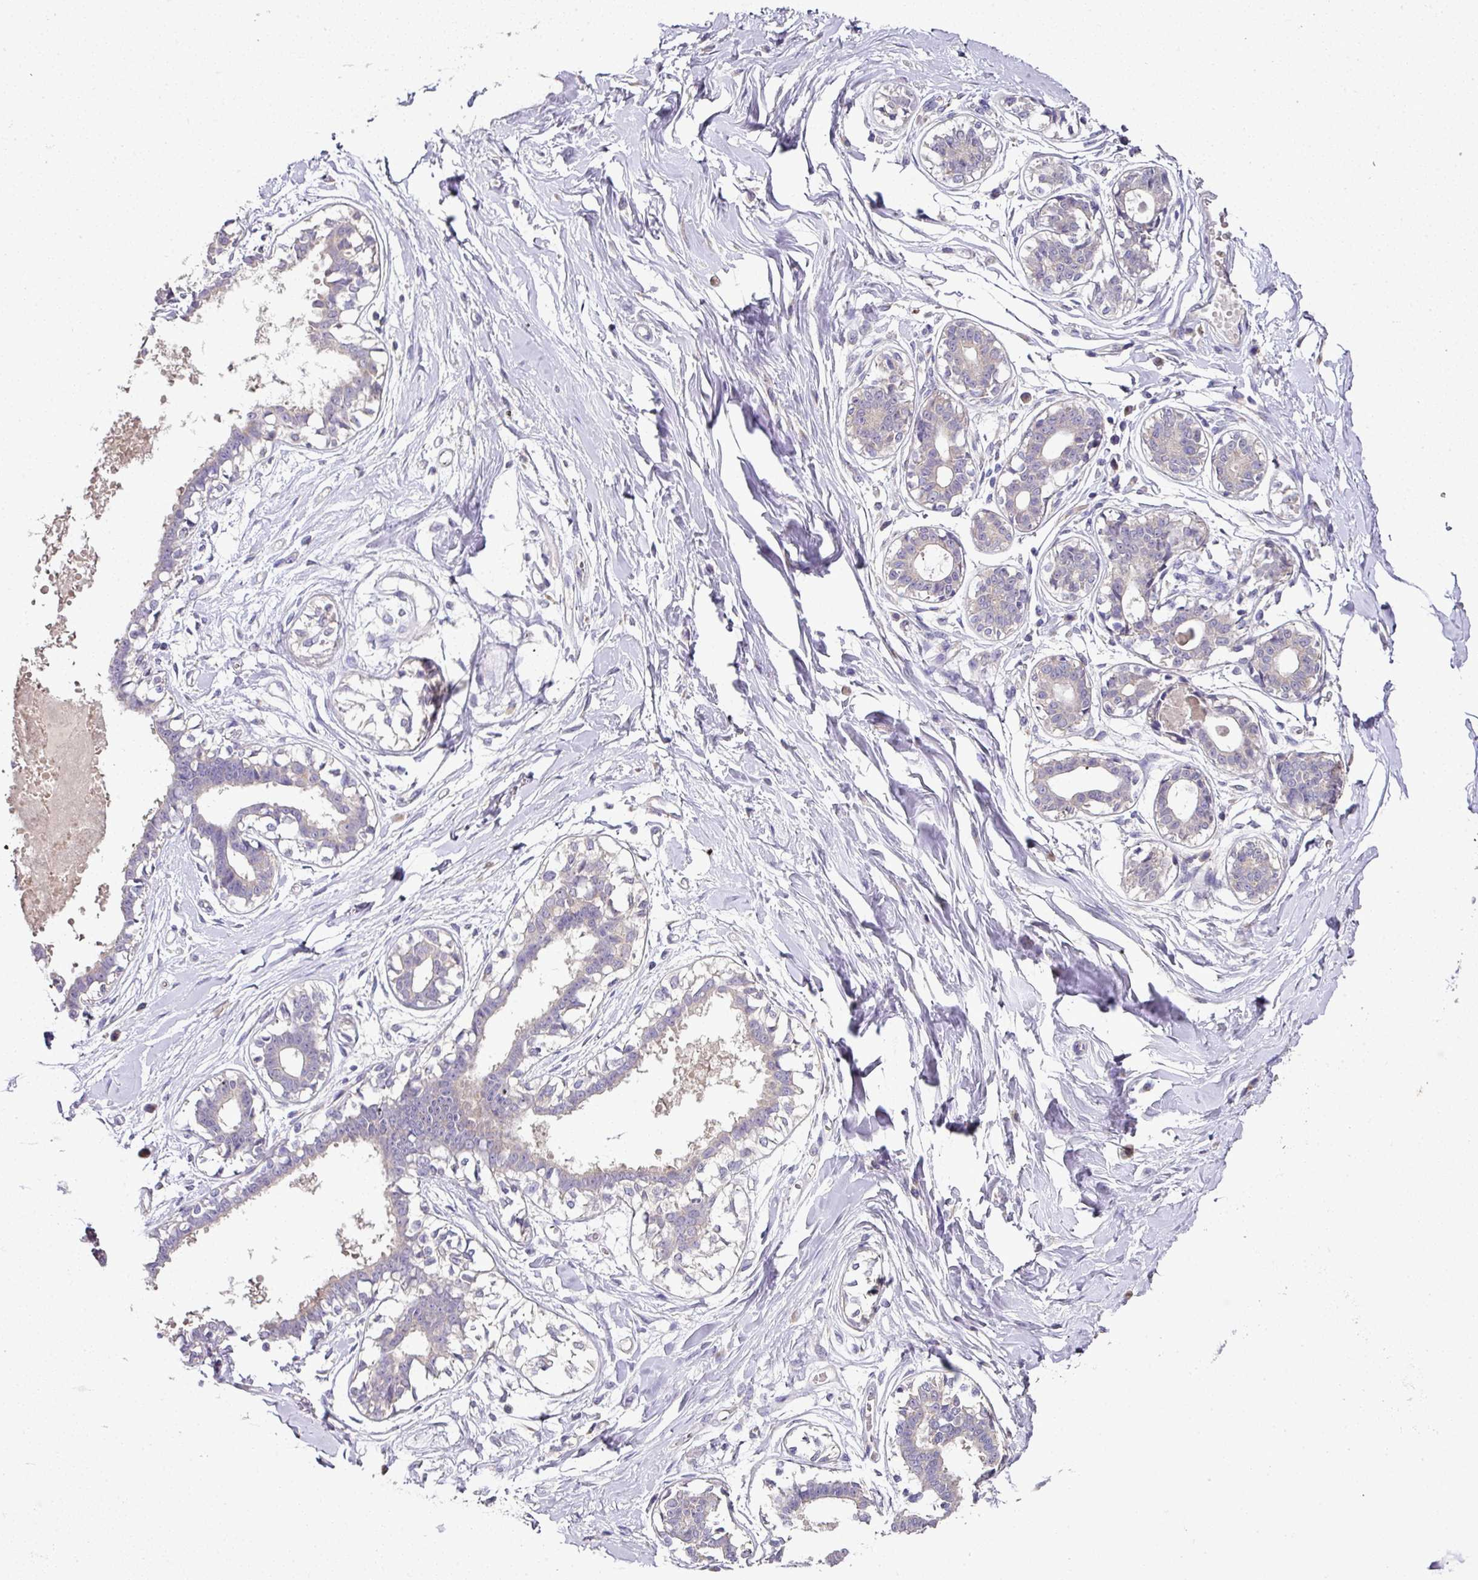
{"staining": {"intensity": "negative", "quantity": "none", "location": "none"}, "tissue": "breast", "cell_type": "Adipocytes", "image_type": "normal", "snomed": [{"axis": "morphology", "description": "Normal tissue, NOS"}, {"axis": "topography", "description": "Breast"}], "caption": "DAB (3,3'-diaminobenzidine) immunohistochemical staining of normal breast reveals no significant staining in adipocytes. The staining is performed using DAB brown chromogen with nuclei counter-stained in using hematoxylin.", "gene": "SKIC2", "patient": {"sex": "female", "age": 45}}